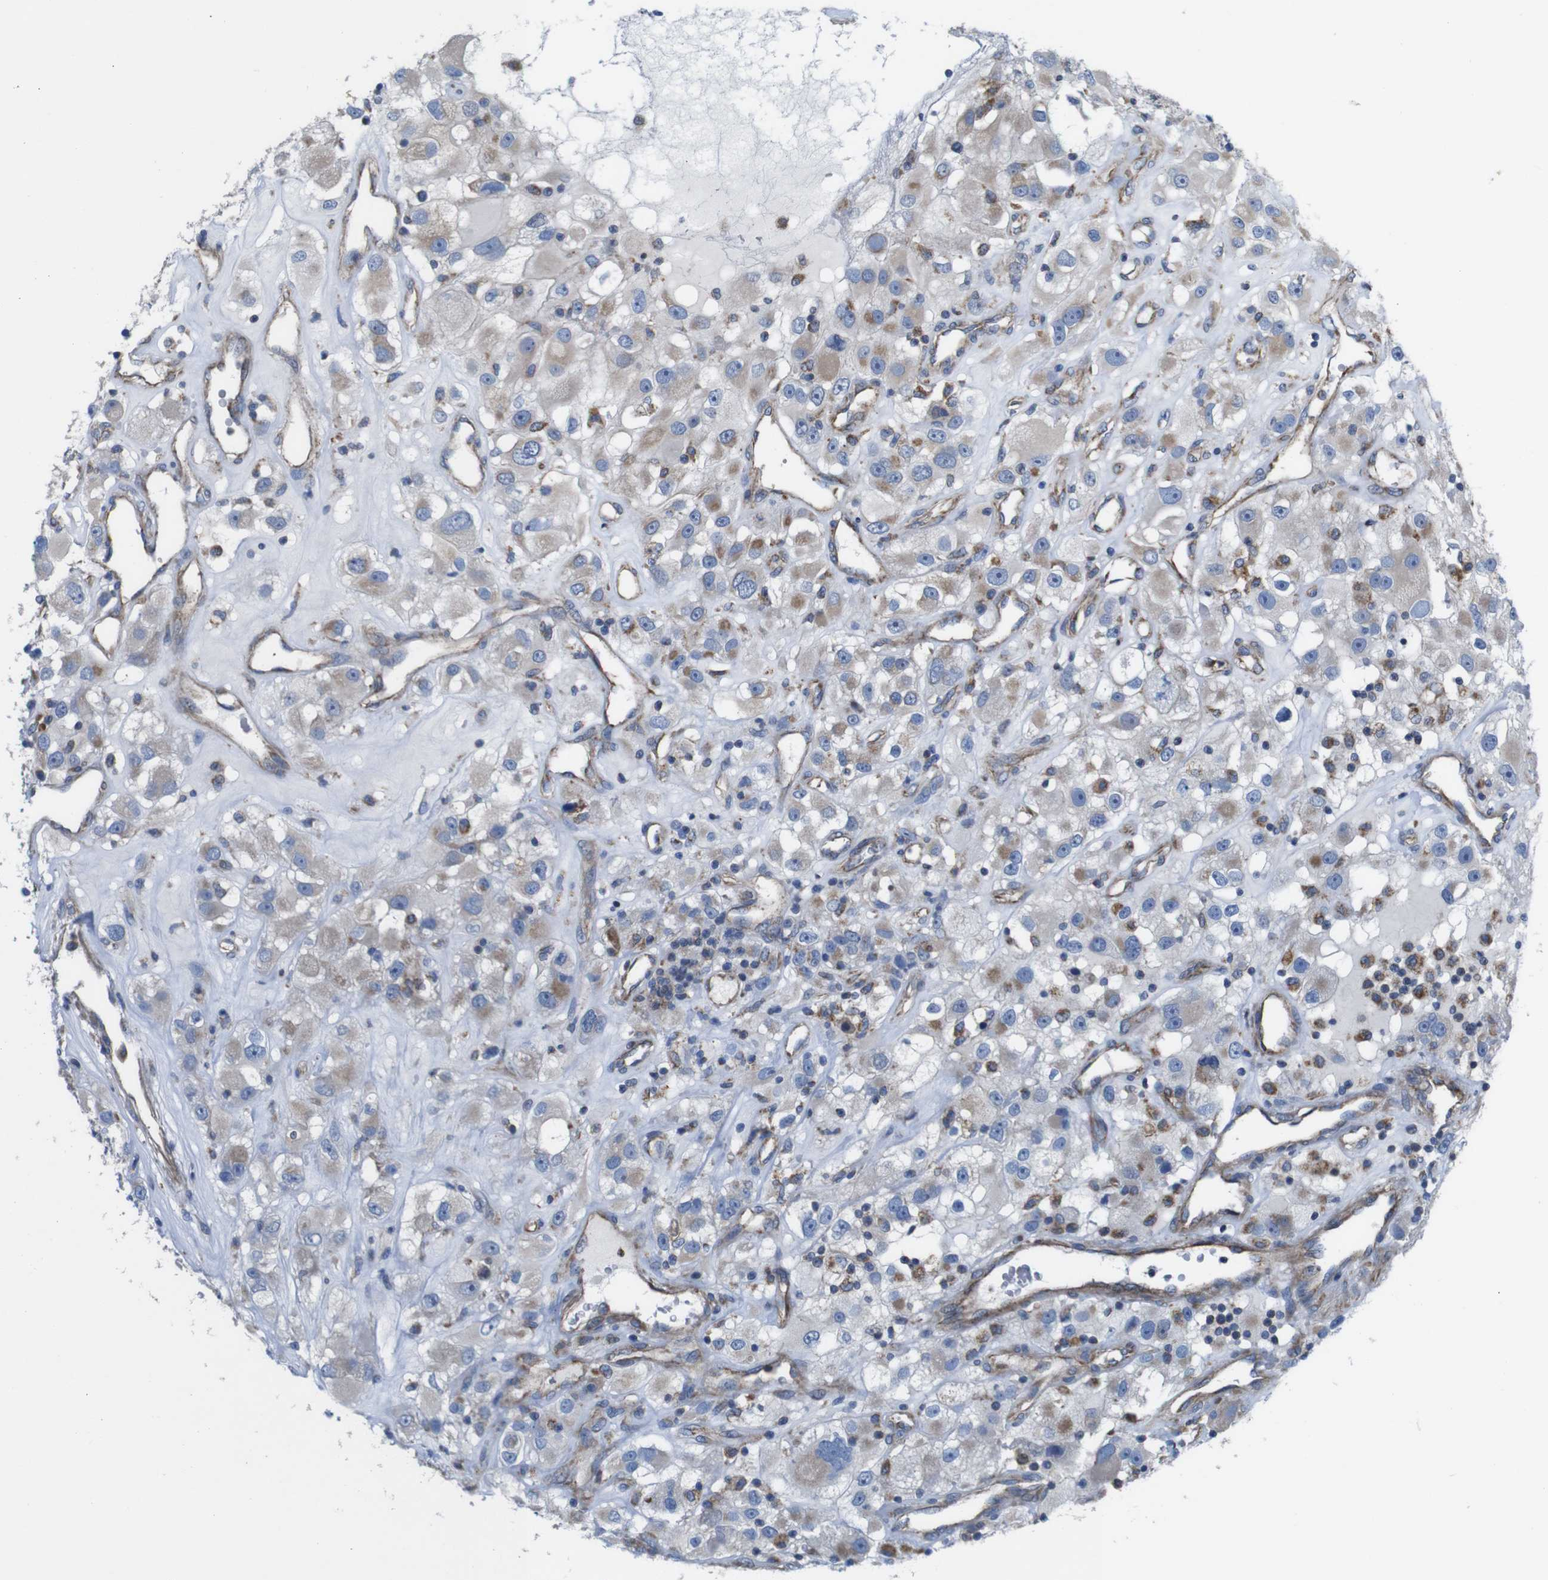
{"staining": {"intensity": "moderate", "quantity": "<25%", "location": "cytoplasmic/membranous"}, "tissue": "renal cancer", "cell_type": "Tumor cells", "image_type": "cancer", "snomed": [{"axis": "morphology", "description": "Adenocarcinoma, NOS"}, {"axis": "topography", "description": "Kidney"}], "caption": "High-magnification brightfield microscopy of adenocarcinoma (renal) stained with DAB (brown) and counterstained with hematoxylin (blue). tumor cells exhibit moderate cytoplasmic/membranous positivity is appreciated in about<25% of cells.", "gene": "PDCD1LG2", "patient": {"sex": "female", "age": 52}}